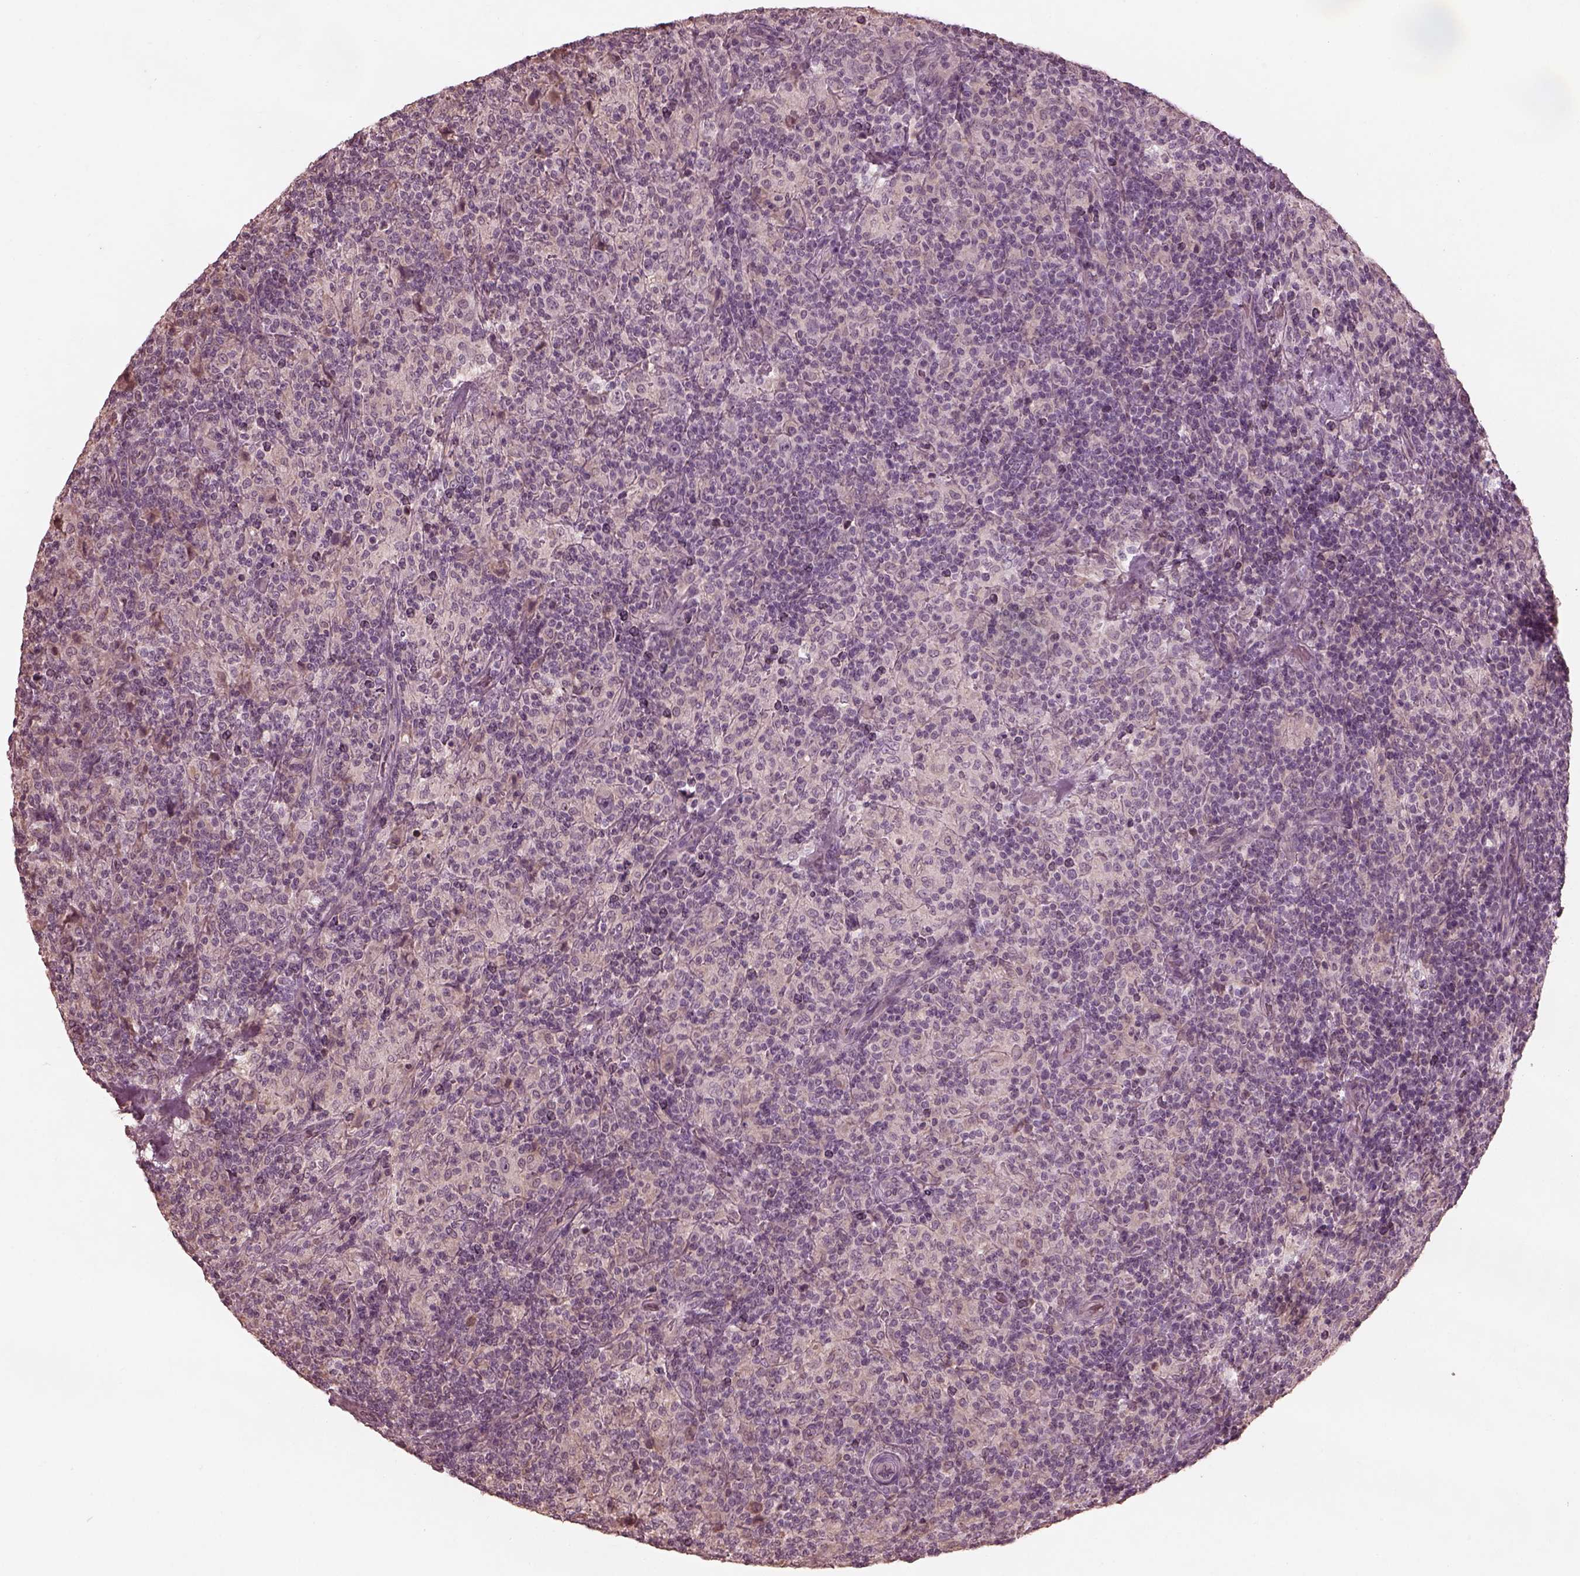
{"staining": {"intensity": "negative", "quantity": "none", "location": "none"}, "tissue": "lymphoma", "cell_type": "Tumor cells", "image_type": "cancer", "snomed": [{"axis": "morphology", "description": "Hodgkin's disease, NOS"}, {"axis": "topography", "description": "Lymph node"}], "caption": "This micrograph is of lymphoma stained with immunohistochemistry to label a protein in brown with the nuclei are counter-stained blue. There is no staining in tumor cells.", "gene": "CALR3", "patient": {"sex": "male", "age": 70}}